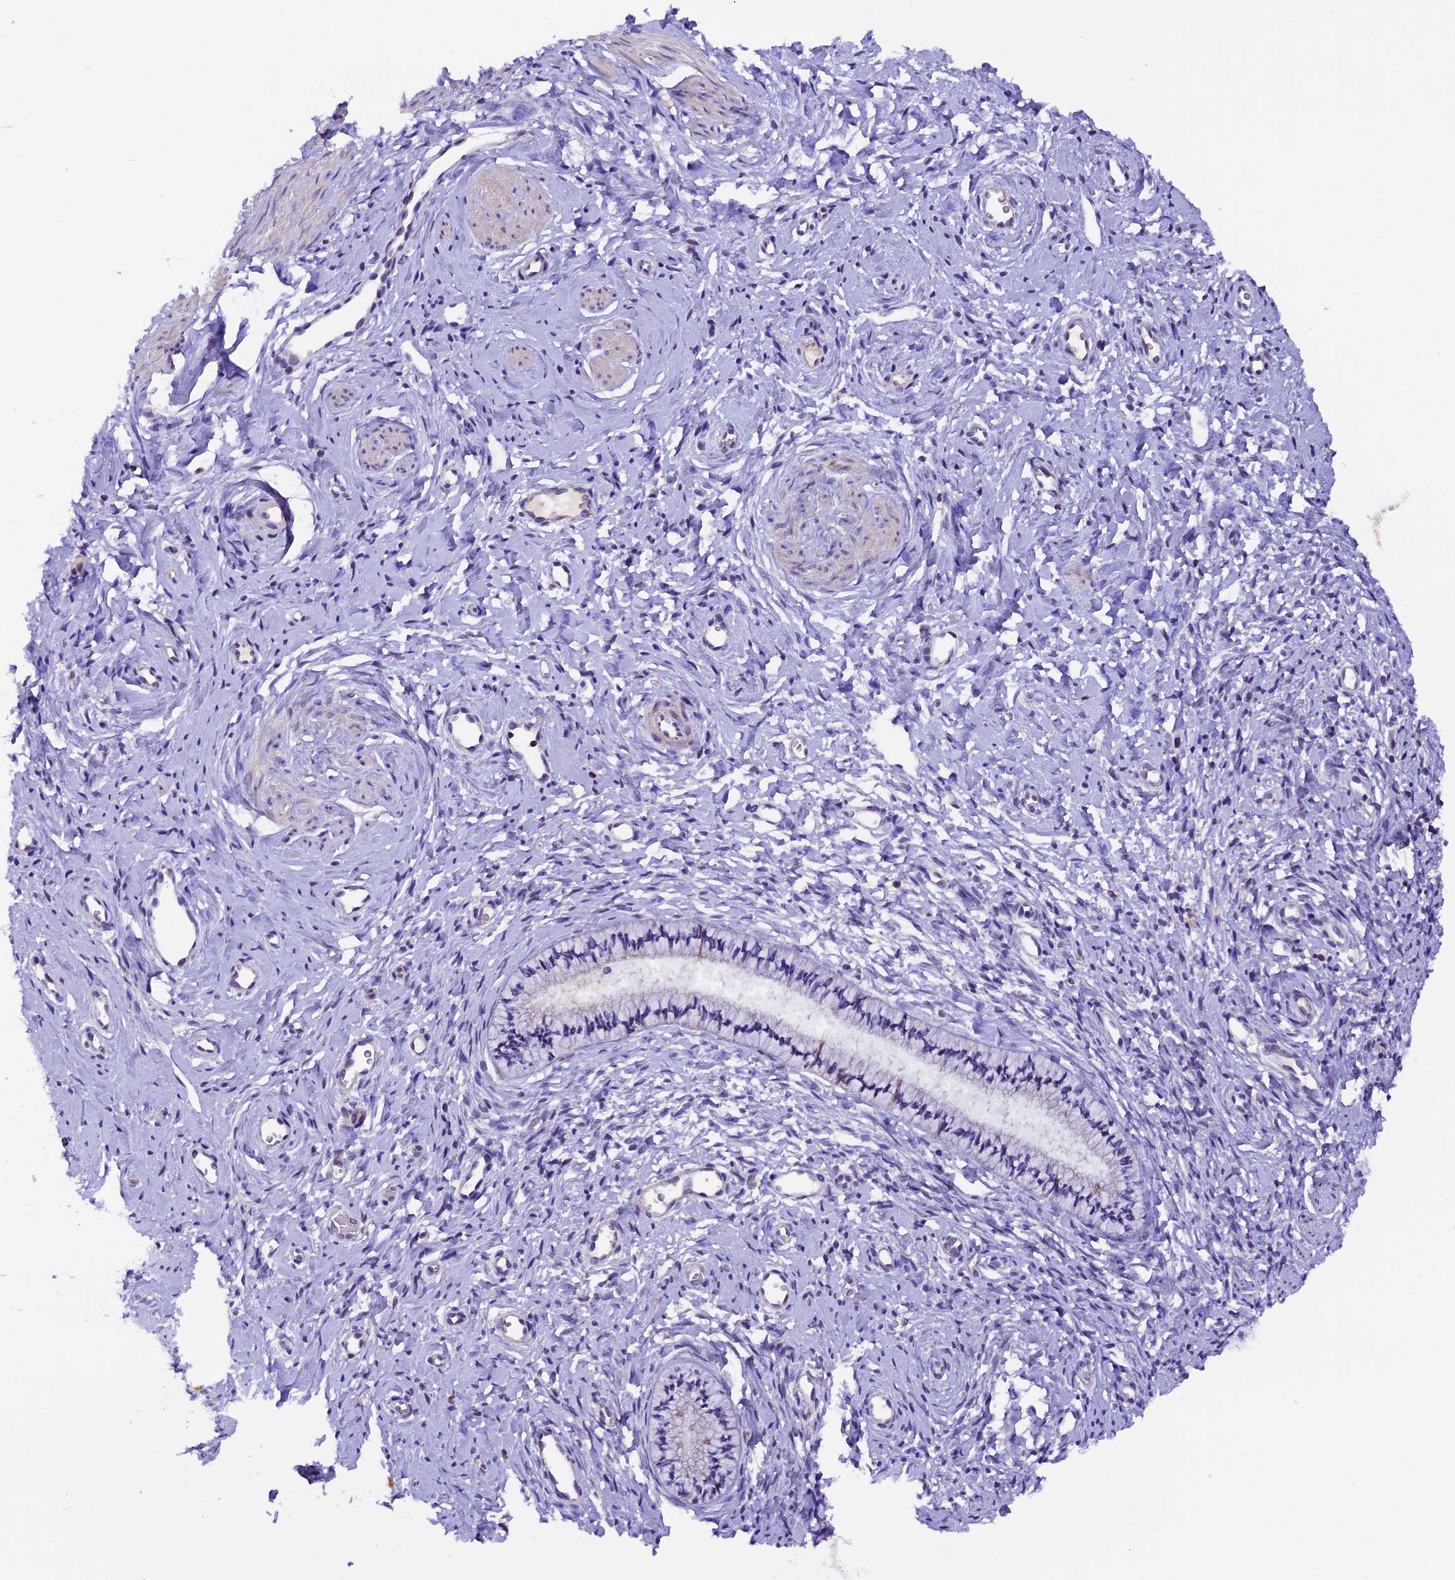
{"staining": {"intensity": "negative", "quantity": "none", "location": "none"}, "tissue": "cervix", "cell_type": "Glandular cells", "image_type": "normal", "snomed": [{"axis": "morphology", "description": "Normal tissue, NOS"}, {"axis": "topography", "description": "Cervix"}], "caption": "Glandular cells are negative for protein expression in benign human cervix. Nuclei are stained in blue.", "gene": "DDX28", "patient": {"sex": "female", "age": 57}}